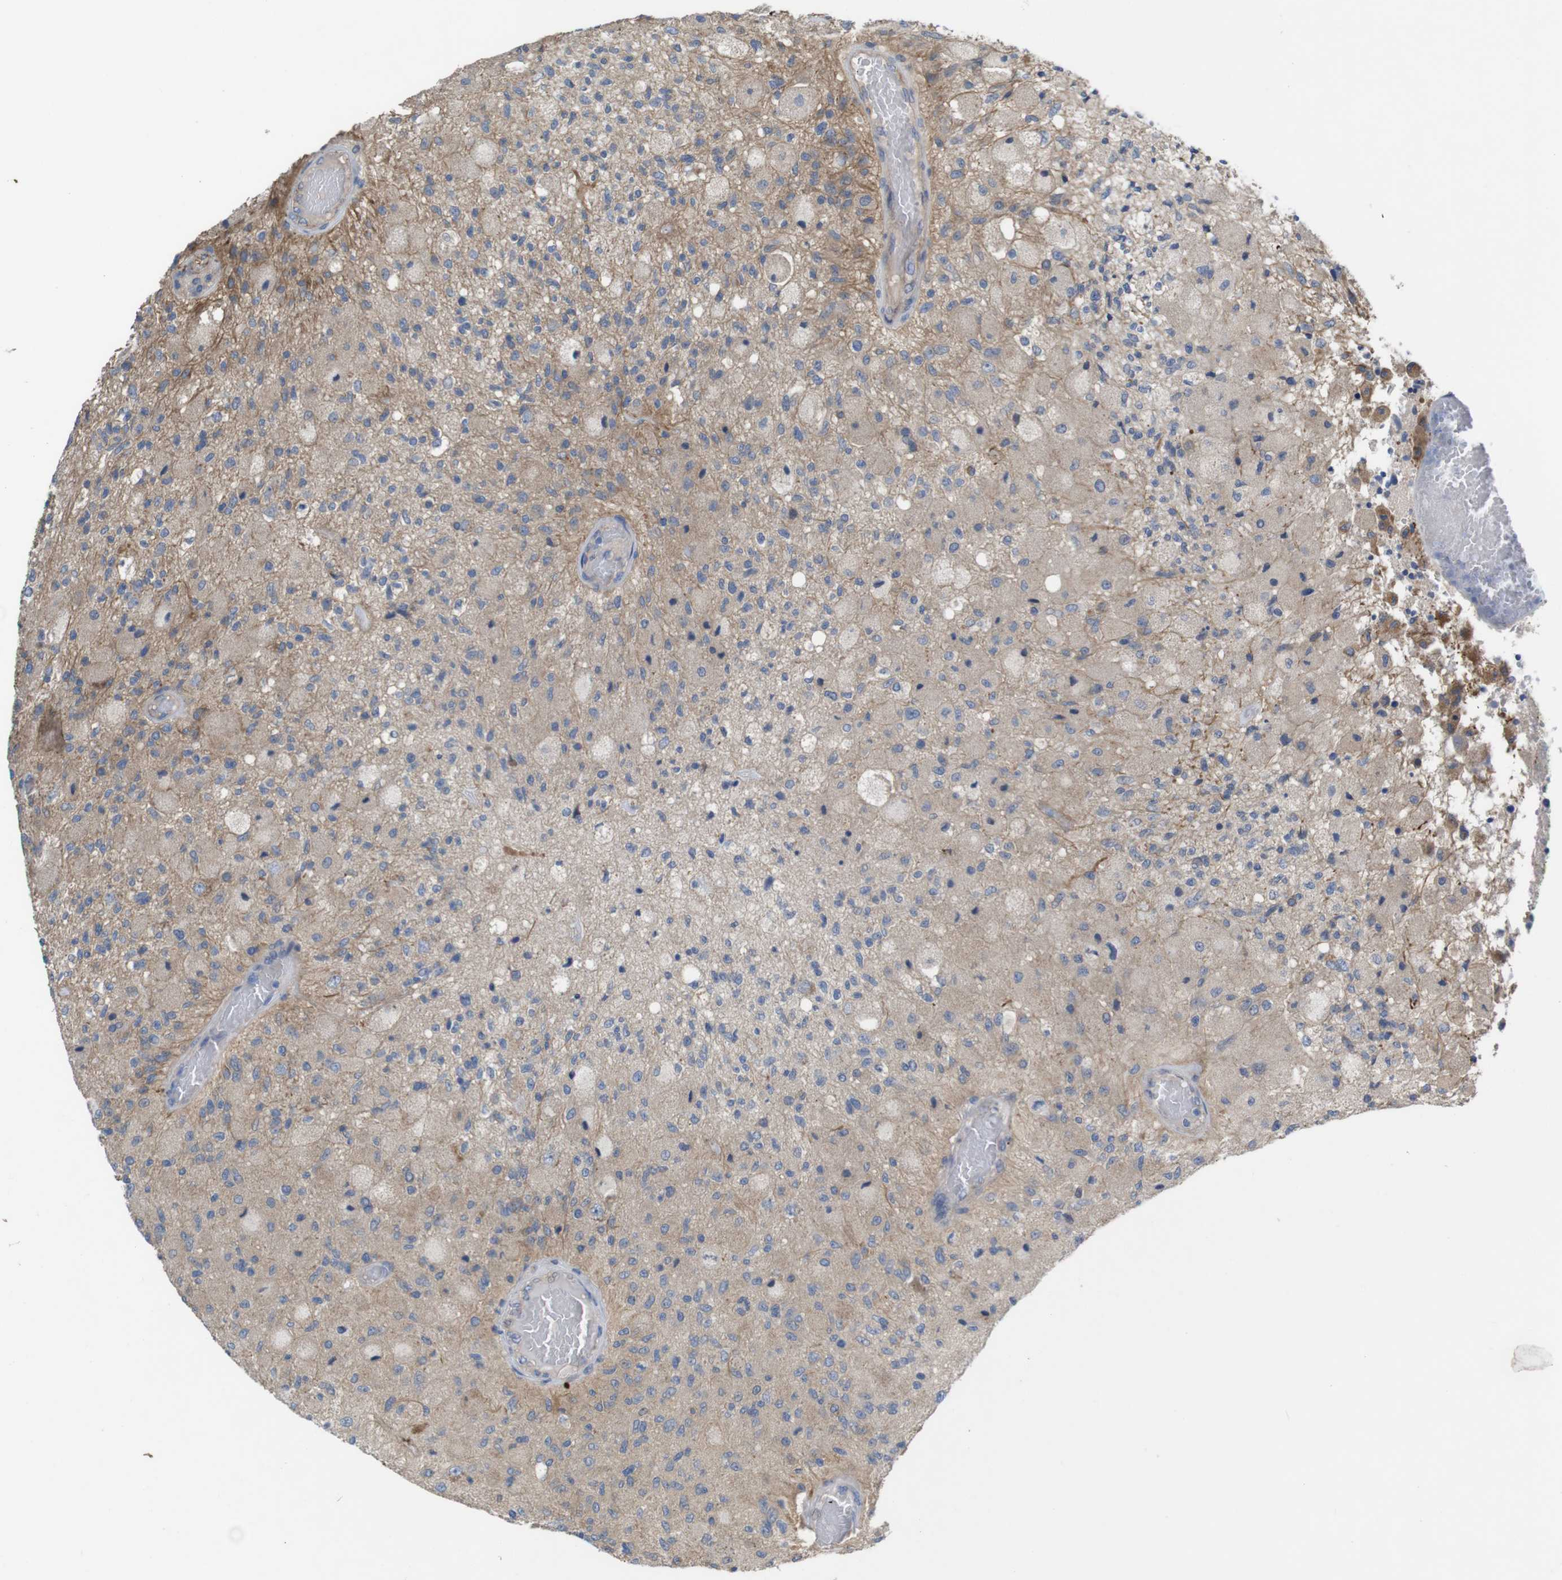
{"staining": {"intensity": "moderate", "quantity": "<25%", "location": "cytoplasmic/membranous"}, "tissue": "glioma", "cell_type": "Tumor cells", "image_type": "cancer", "snomed": [{"axis": "morphology", "description": "Normal tissue, NOS"}, {"axis": "morphology", "description": "Glioma, malignant, High grade"}, {"axis": "topography", "description": "Cerebral cortex"}], "caption": "Protein expression analysis of glioma demonstrates moderate cytoplasmic/membranous staining in approximately <25% of tumor cells.", "gene": "KIDINS220", "patient": {"sex": "male", "age": 77}}